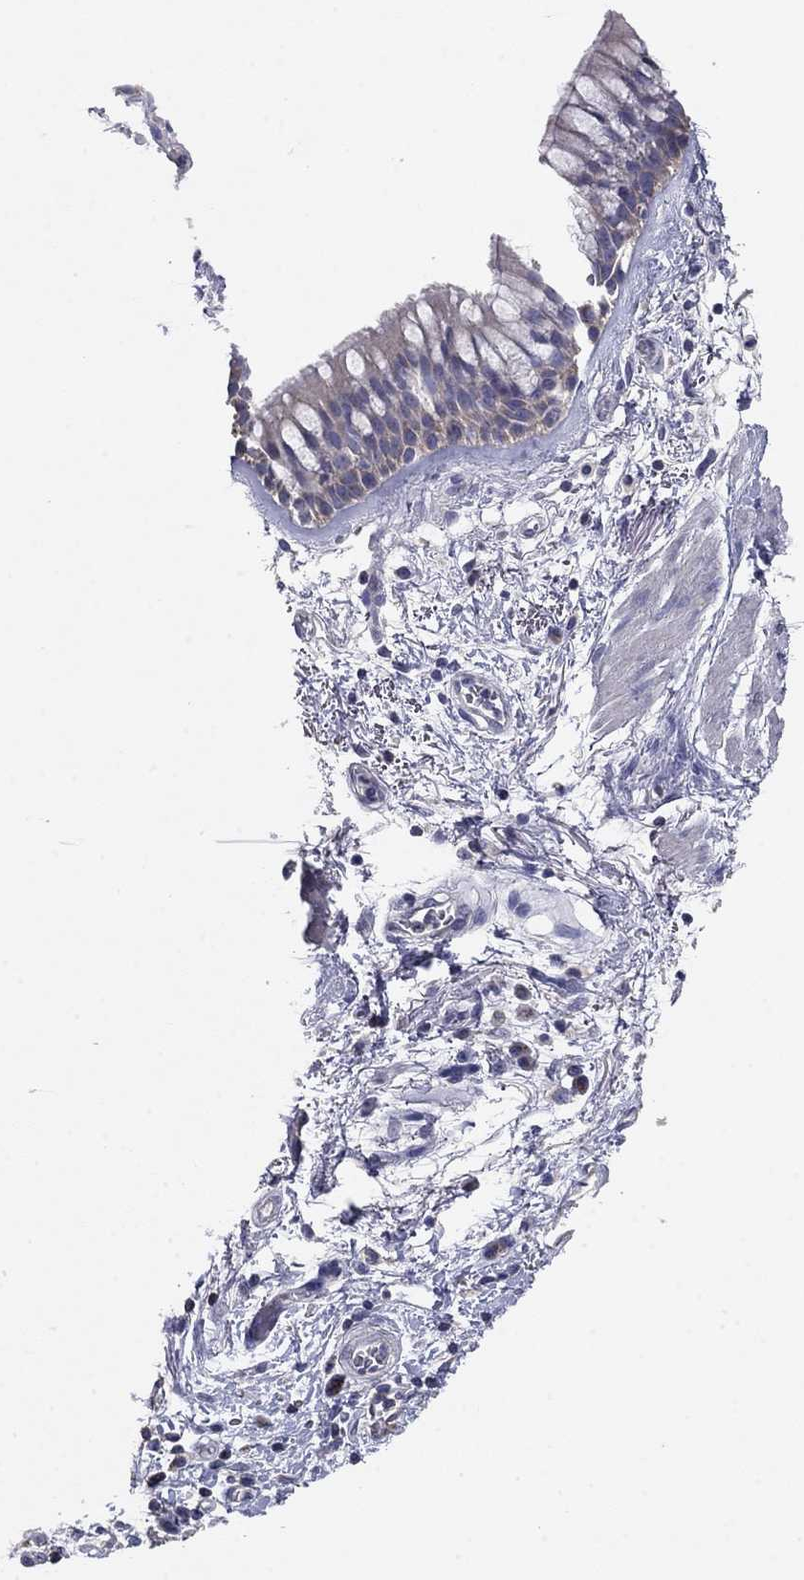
{"staining": {"intensity": "negative", "quantity": "none", "location": "none"}, "tissue": "bronchus", "cell_type": "Respiratory epithelial cells", "image_type": "normal", "snomed": [{"axis": "morphology", "description": "Normal tissue, NOS"}, {"axis": "topography", "description": "Bronchus"}, {"axis": "topography", "description": "Lung"}], "caption": "Photomicrograph shows no protein positivity in respiratory epithelial cells of normal bronchus. (Brightfield microscopy of DAB (3,3'-diaminobenzidine) immunohistochemistry (IHC) at high magnification).", "gene": "SEPTIN3", "patient": {"sex": "female", "age": 57}}